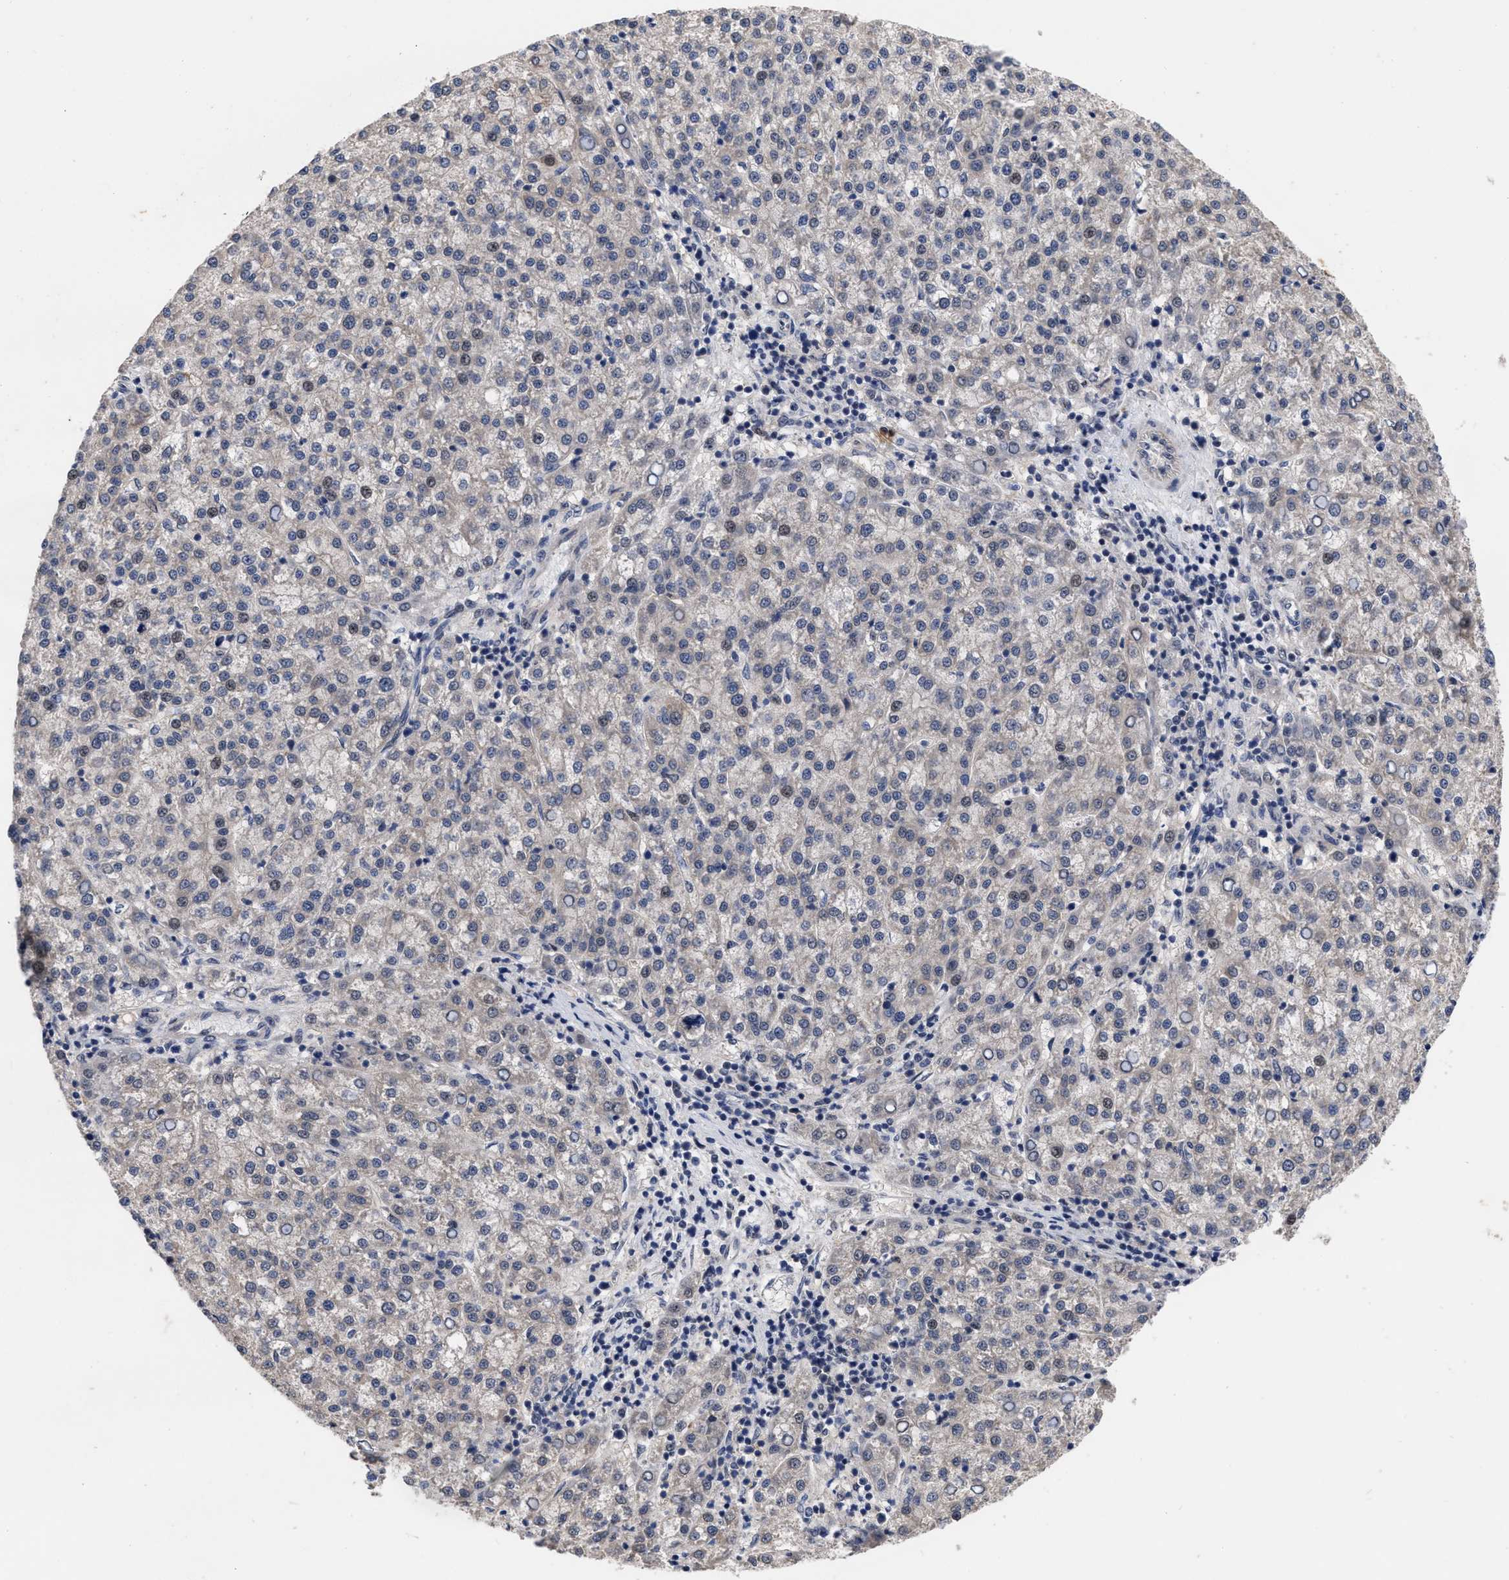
{"staining": {"intensity": "negative", "quantity": "none", "location": "none"}, "tissue": "liver cancer", "cell_type": "Tumor cells", "image_type": "cancer", "snomed": [{"axis": "morphology", "description": "Carcinoma, Hepatocellular, NOS"}, {"axis": "topography", "description": "Liver"}], "caption": "A high-resolution photomicrograph shows immunohistochemistry (IHC) staining of hepatocellular carcinoma (liver), which displays no significant positivity in tumor cells.", "gene": "CCN5", "patient": {"sex": "female", "age": 58}}